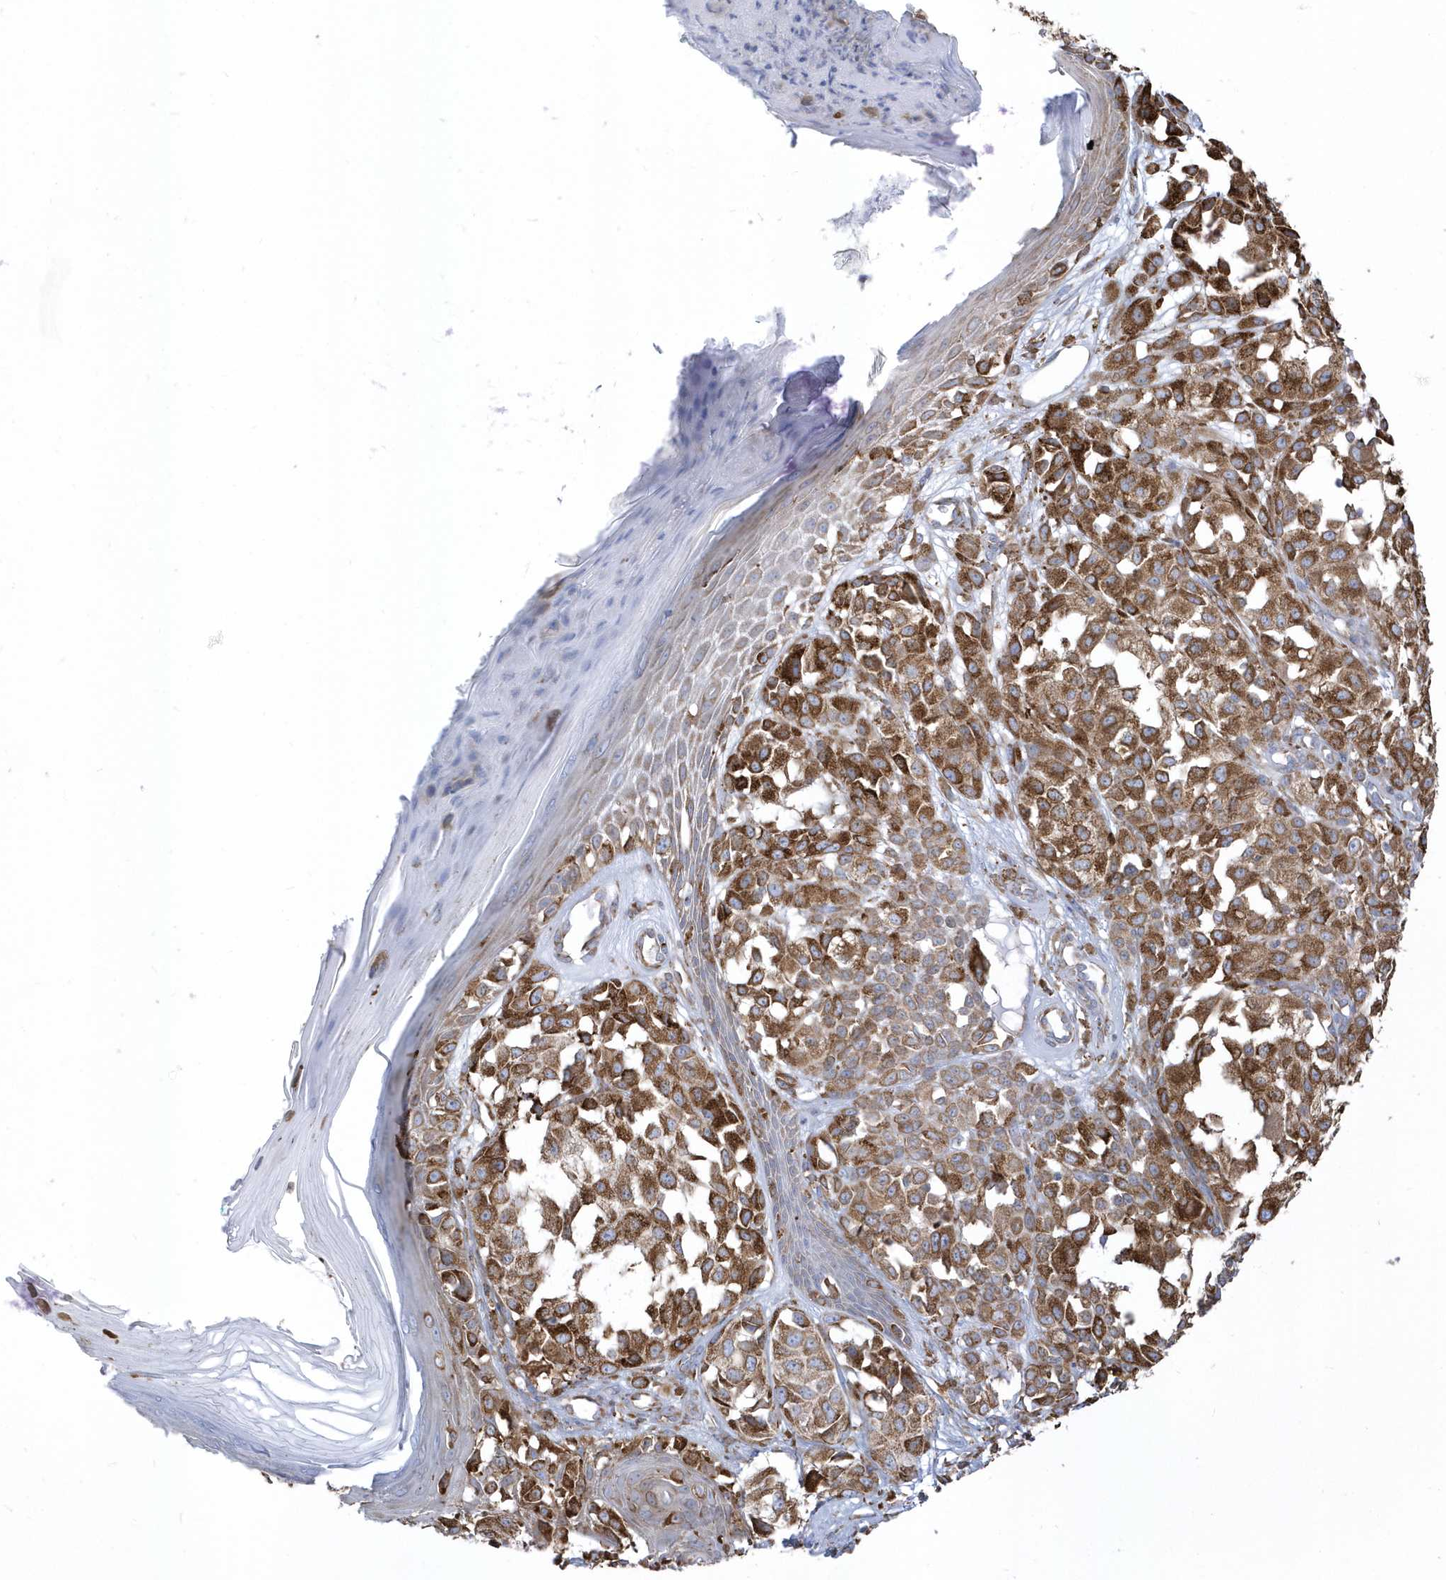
{"staining": {"intensity": "strong", "quantity": ">75%", "location": "cytoplasmic/membranous"}, "tissue": "melanoma", "cell_type": "Tumor cells", "image_type": "cancer", "snomed": [{"axis": "morphology", "description": "Malignant melanoma, NOS"}, {"axis": "topography", "description": "Skin of leg"}], "caption": "Immunohistochemical staining of human melanoma exhibits high levels of strong cytoplasmic/membranous protein expression in approximately >75% of tumor cells. The staining is performed using DAB brown chromogen to label protein expression. The nuclei are counter-stained blue using hematoxylin.", "gene": "PDIA6", "patient": {"sex": "female", "age": 72}}